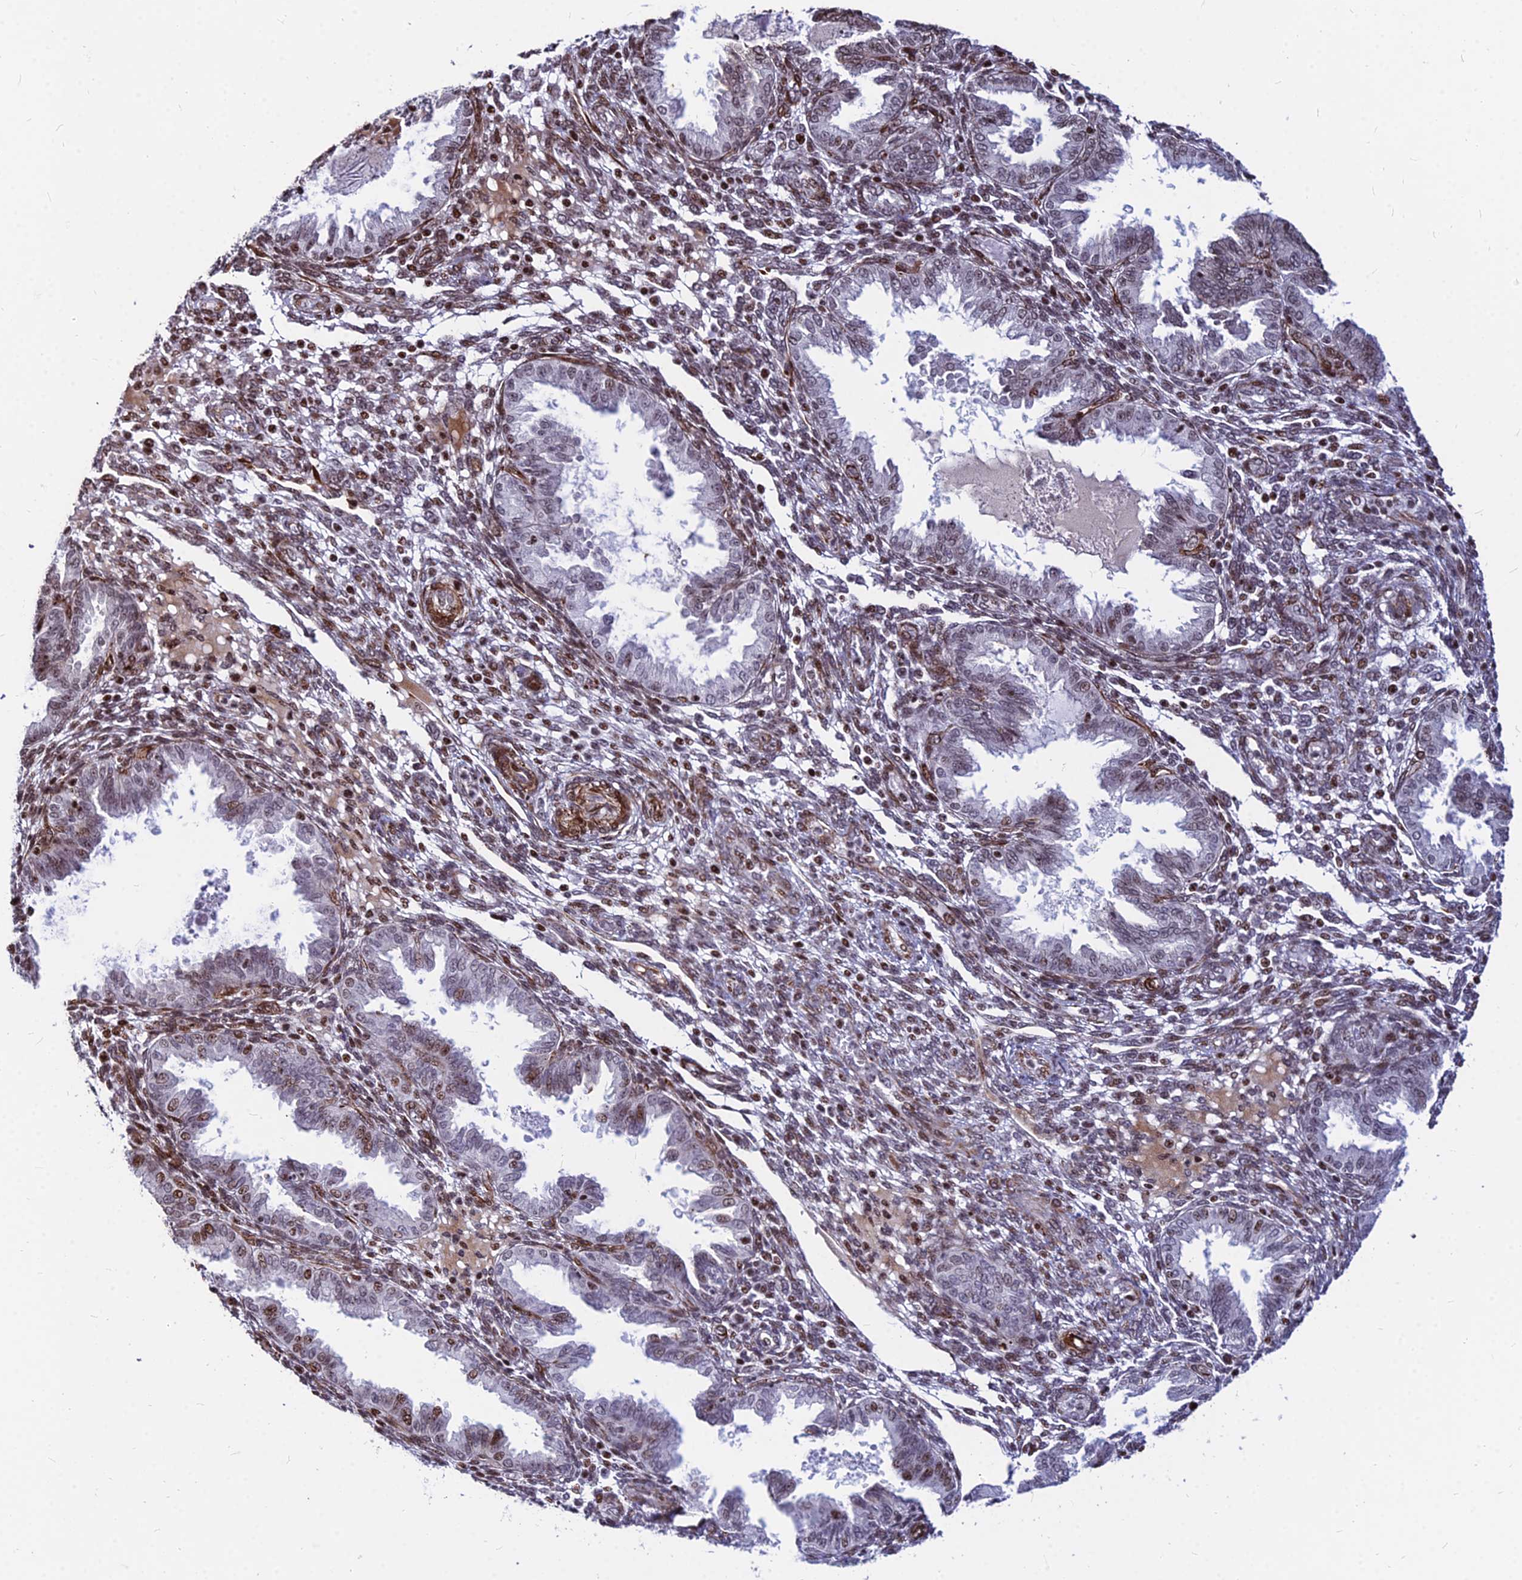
{"staining": {"intensity": "moderate", "quantity": "25%-75%", "location": "nuclear"}, "tissue": "endometrium", "cell_type": "Cells in endometrial stroma", "image_type": "normal", "snomed": [{"axis": "morphology", "description": "Normal tissue, NOS"}, {"axis": "topography", "description": "Endometrium"}], "caption": "This photomicrograph reveals benign endometrium stained with immunohistochemistry to label a protein in brown. The nuclear of cells in endometrial stroma show moderate positivity for the protein. Nuclei are counter-stained blue.", "gene": "NYAP2", "patient": {"sex": "female", "age": 33}}